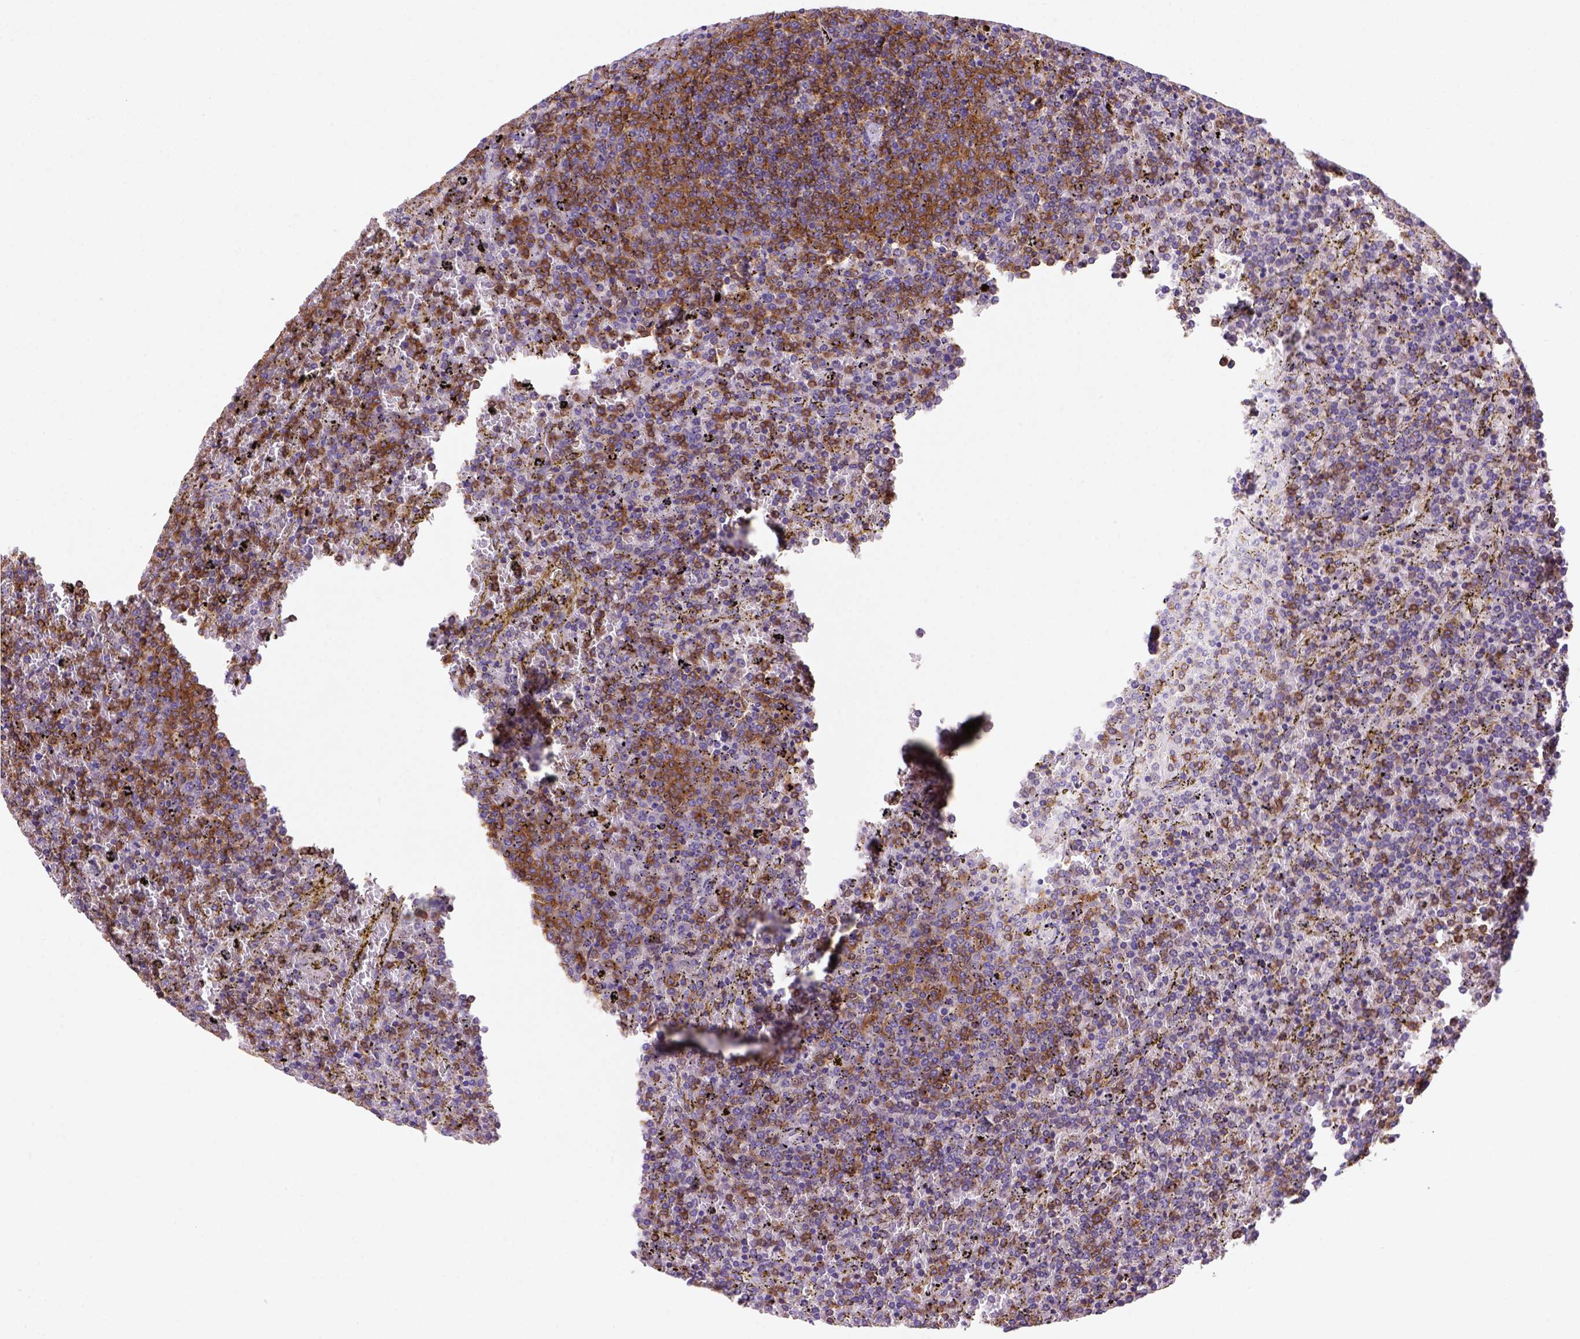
{"staining": {"intensity": "strong", "quantity": "25%-75%", "location": "cytoplasmic/membranous"}, "tissue": "lymphoma", "cell_type": "Tumor cells", "image_type": "cancer", "snomed": [{"axis": "morphology", "description": "Malignant lymphoma, non-Hodgkin's type, Low grade"}, {"axis": "topography", "description": "Spleen"}], "caption": "This is an image of immunohistochemistry staining of malignant lymphoma, non-Hodgkin's type (low-grade), which shows strong positivity in the cytoplasmic/membranous of tumor cells.", "gene": "INPP5D", "patient": {"sex": "female", "age": 77}}